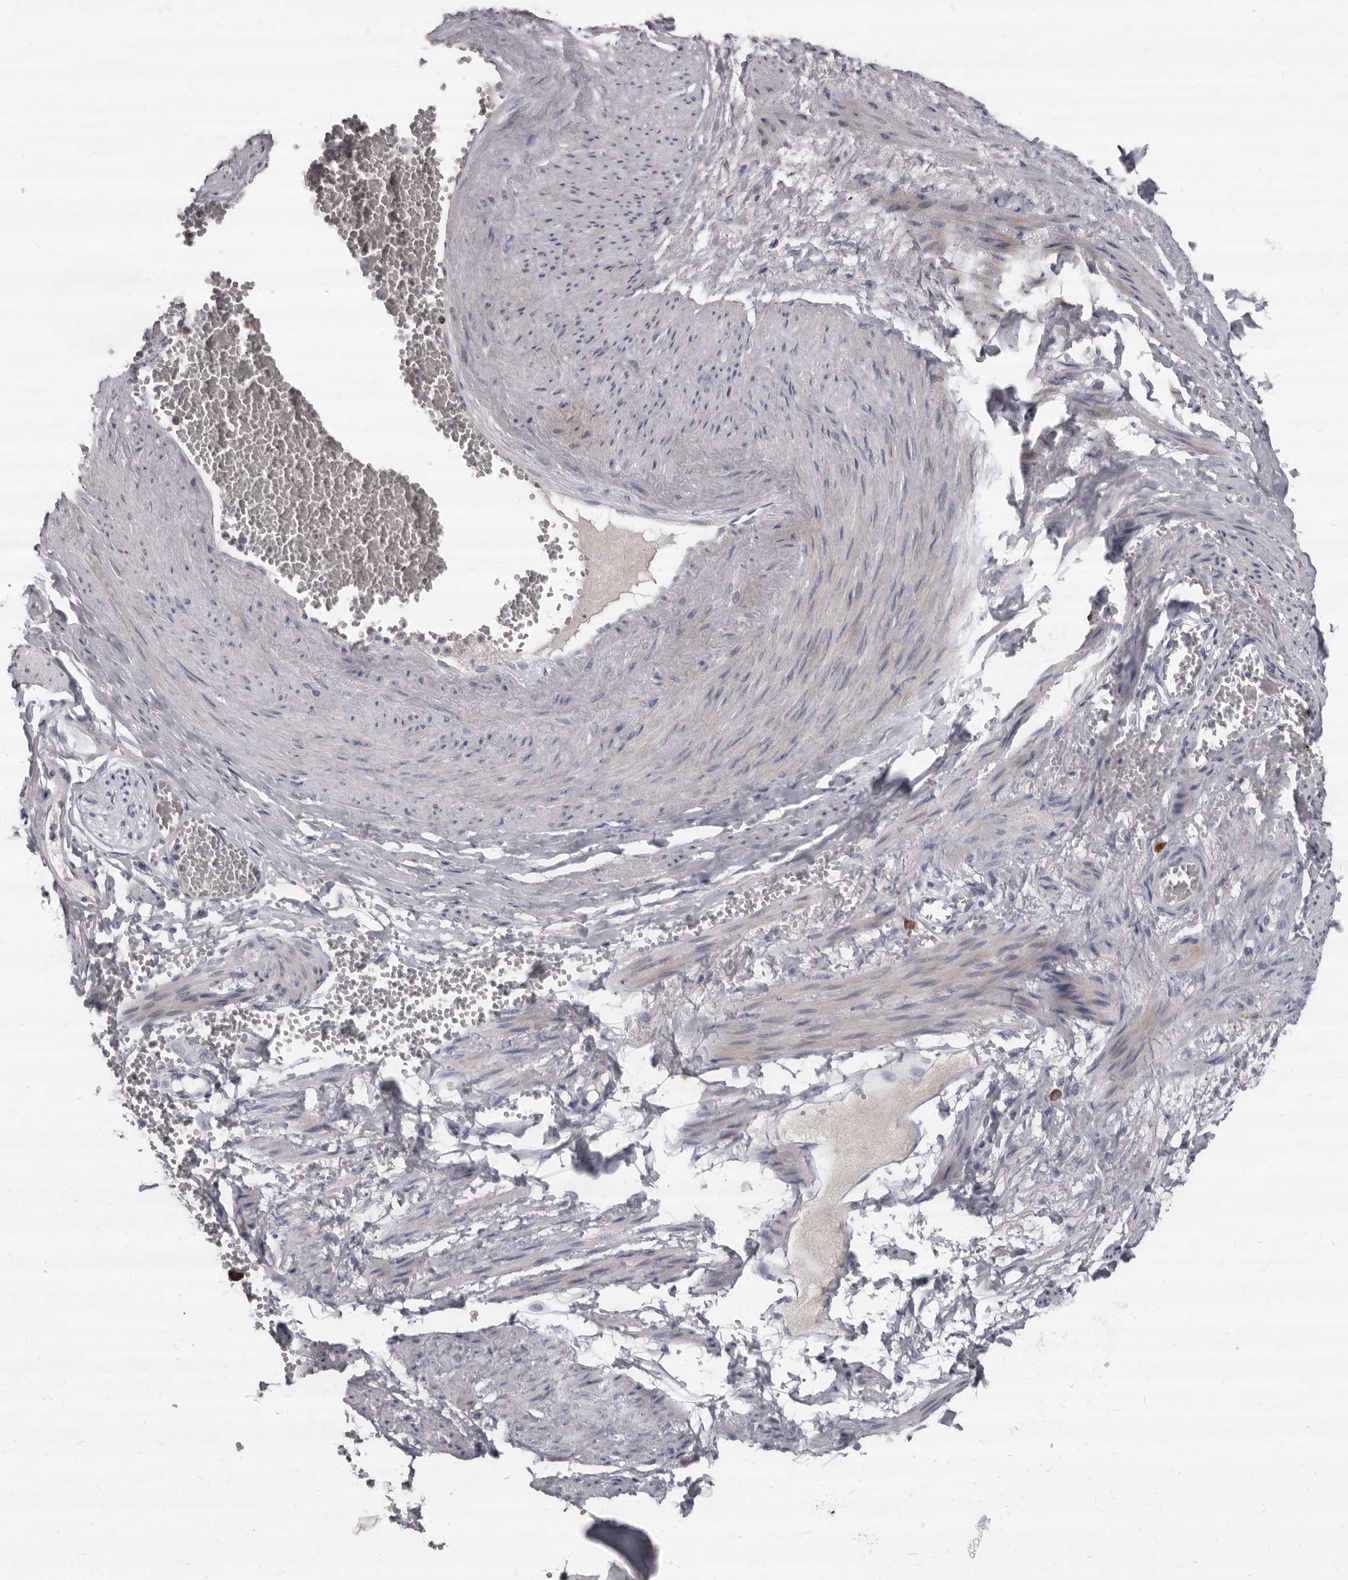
{"staining": {"intensity": "negative", "quantity": "none", "location": "none"}, "tissue": "soft tissue", "cell_type": "Fibroblasts", "image_type": "normal", "snomed": [{"axis": "morphology", "description": "Normal tissue, NOS"}, {"axis": "topography", "description": "Smooth muscle"}, {"axis": "topography", "description": "Peripheral nerve tissue"}], "caption": "Immunohistochemistry micrograph of benign soft tissue stained for a protein (brown), which exhibits no positivity in fibroblasts.", "gene": "GZMH", "patient": {"sex": "female", "age": 39}}